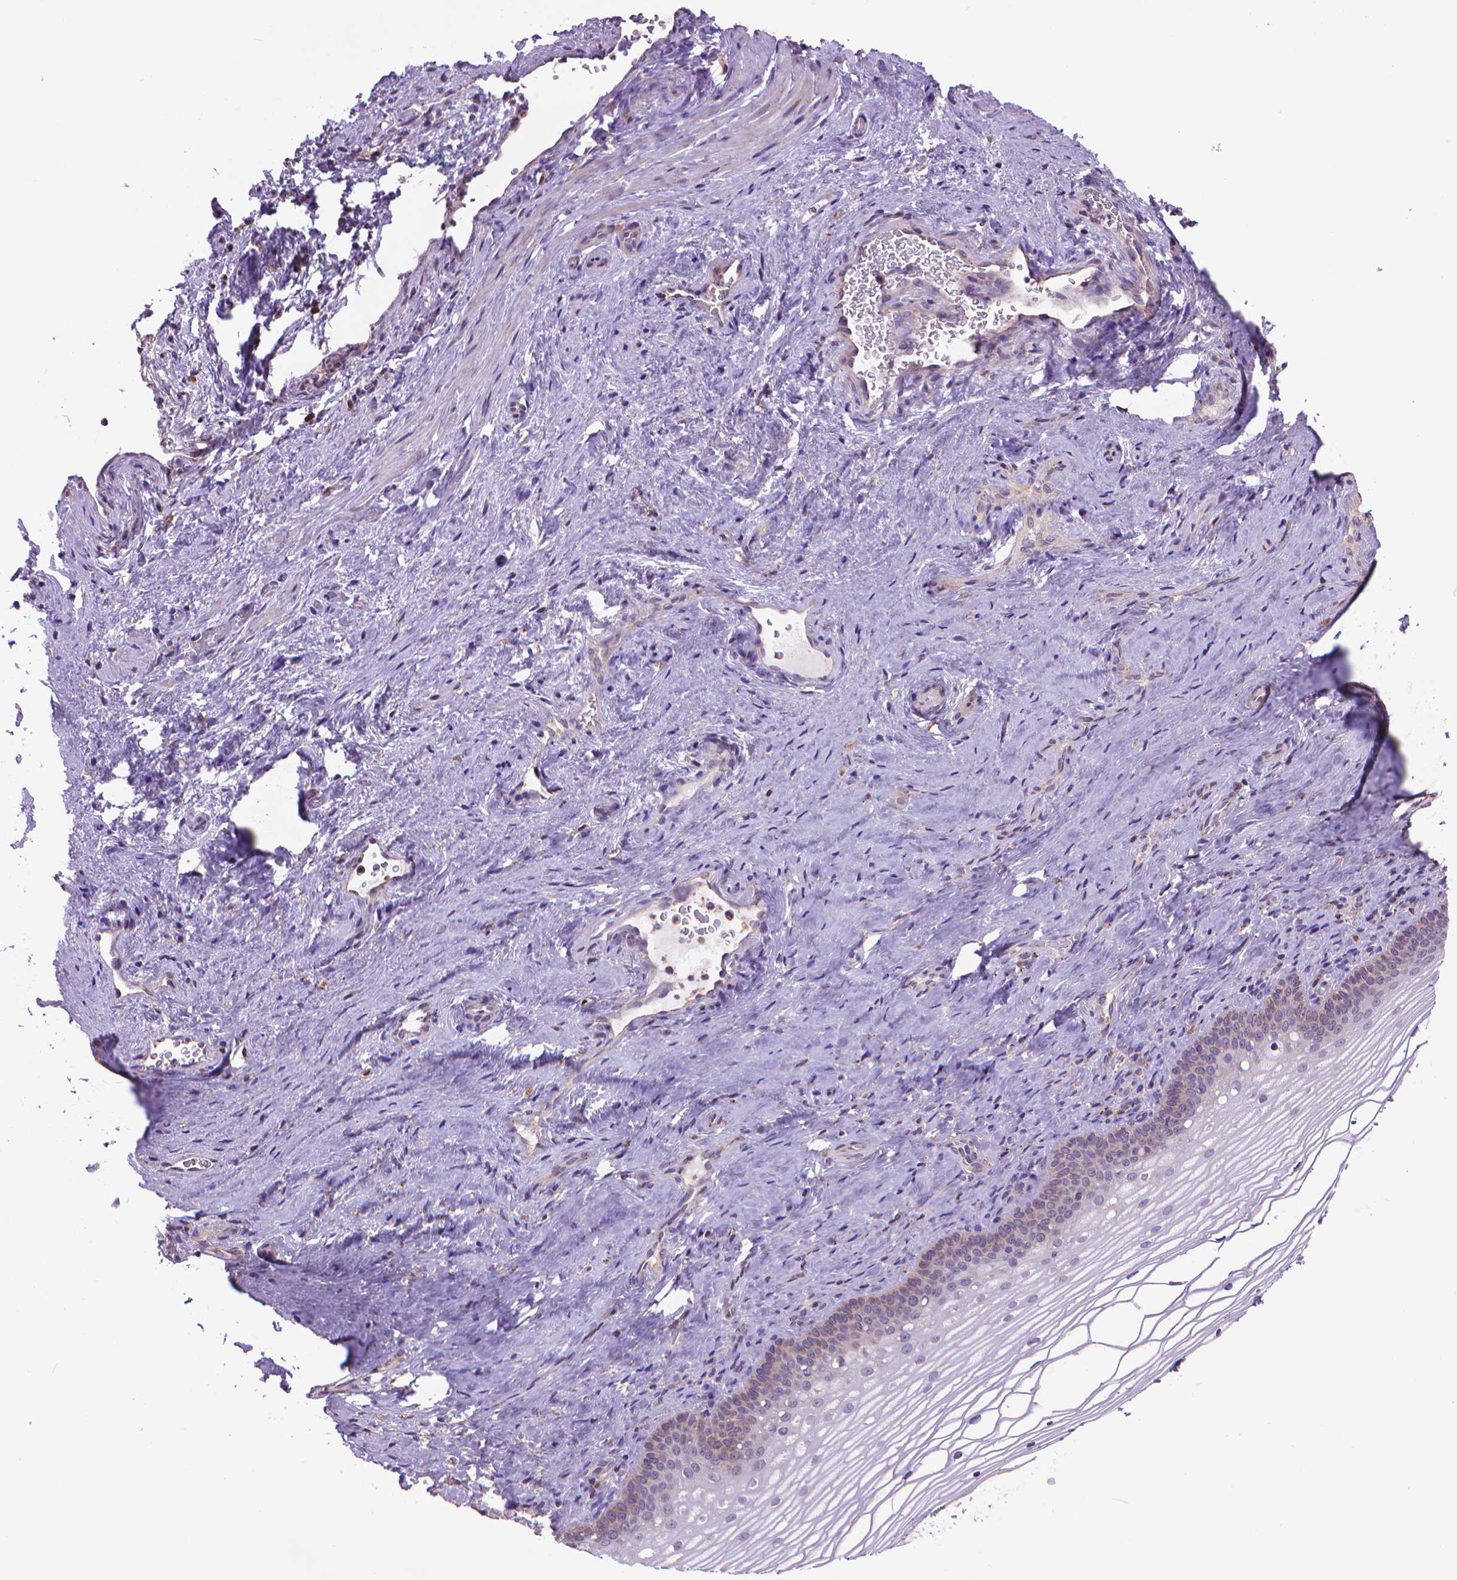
{"staining": {"intensity": "weak", "quantity": "<25%", "location": "cytoplasmic/membranous"}, "tissue": "vagina", "cell_type": "Squamous epithelial cells", "image_type": "normal", "snomed": [{"axis": "morphology", "description": "Normal tissue, NOS"}, {"axis": "topography", "description": "Vagina"}], "caption": "Normal vagina was stained to show a protein in brown. There is no significant staining in squamous epithelial cells. (DAB immunohistochemistry (IHC), high magnification).", "gene": "GLB1", "patient": {"sex": "female", "age": 44}}